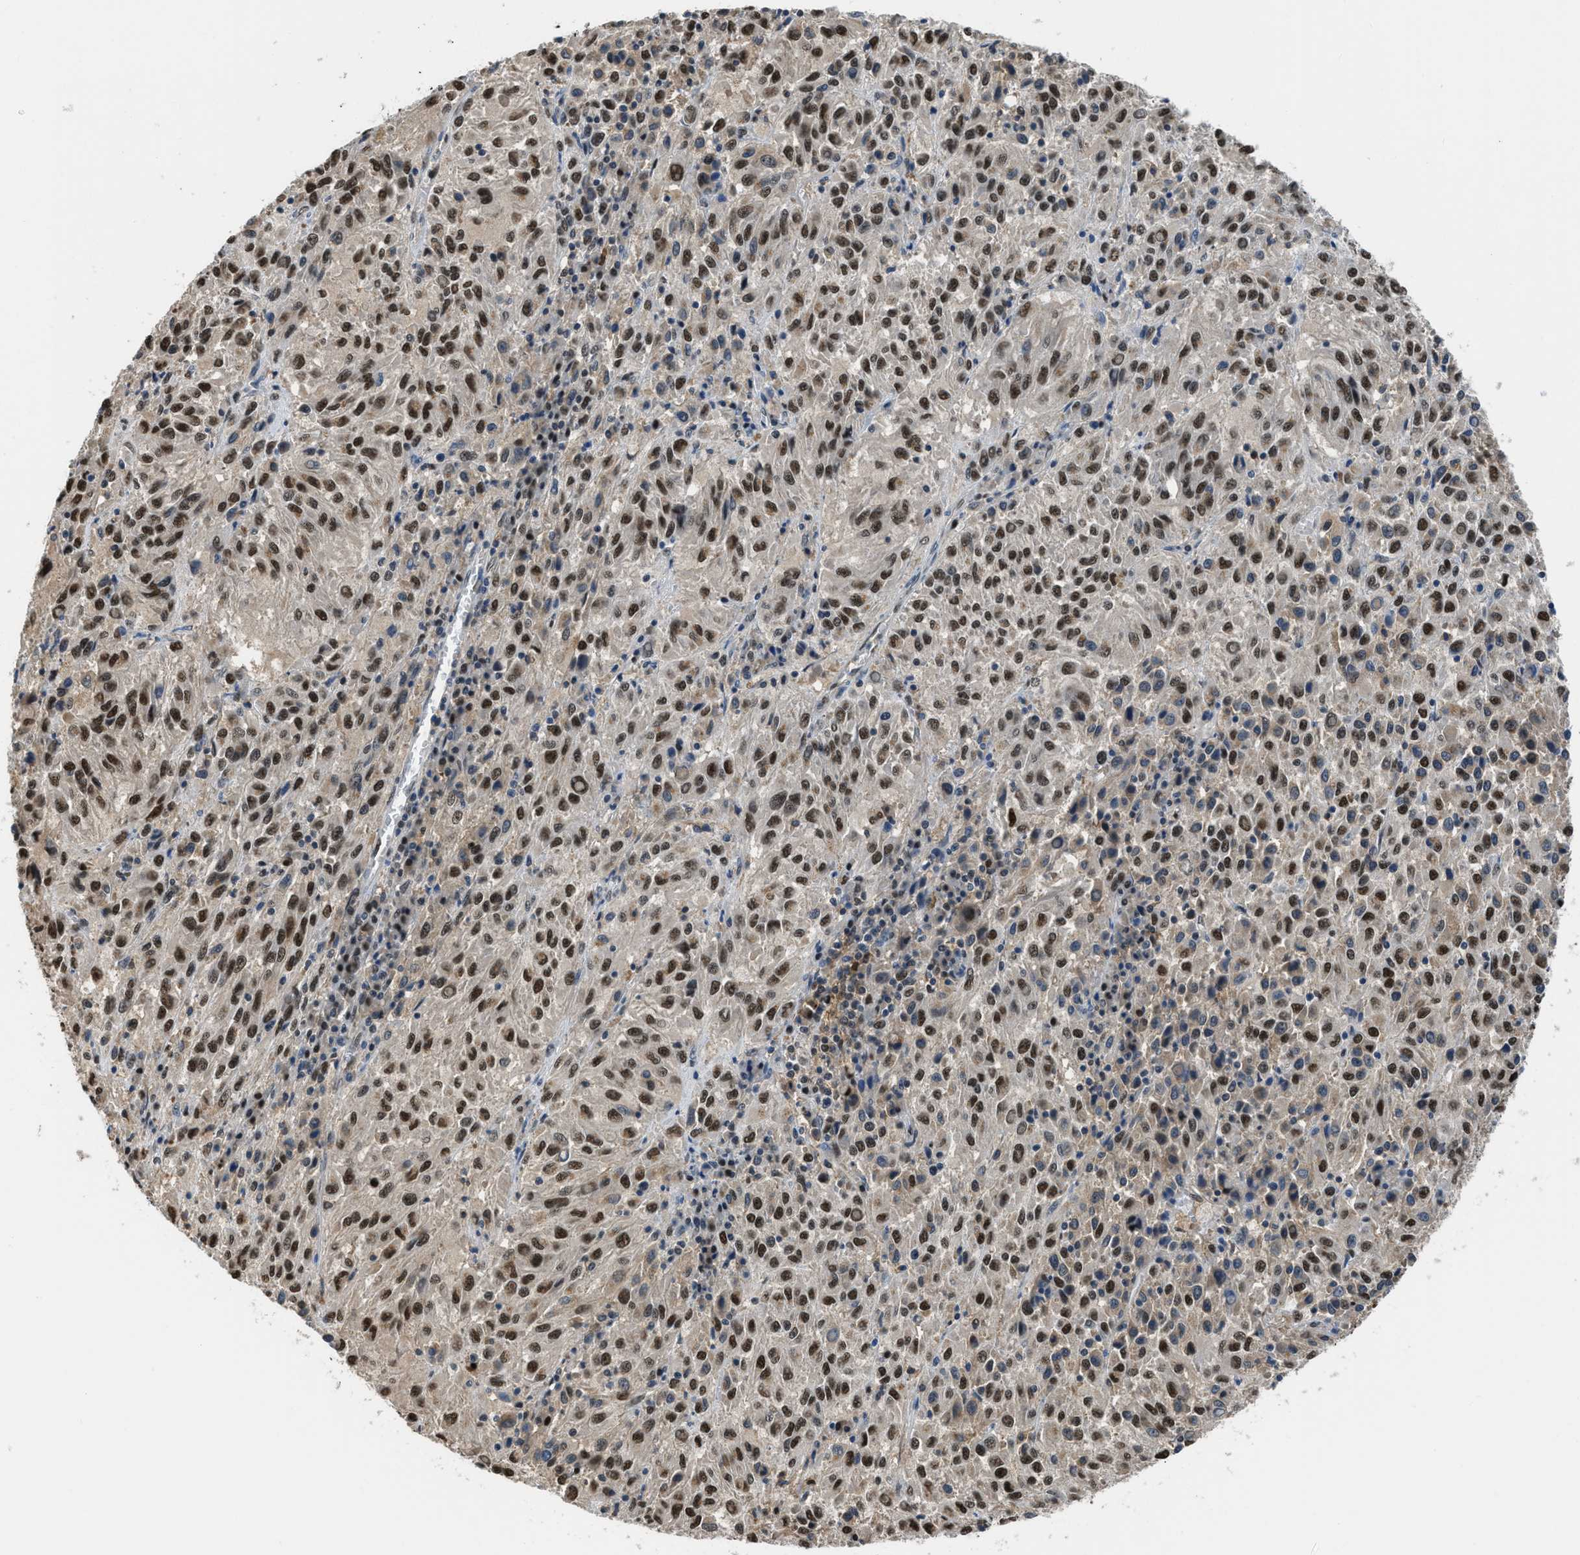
{"staining": {"intensity": "moderate", "quantity": ">75%", "location": "nuclear"}, "tissue": "melanoma", "cell_type": "Tumor cells", "image_type": "cancer", "snomed": [{"axis": "morphology", "description": "Malignant melanoma, Metastatic site"}, {"axis": "topography", "description": "Lung"}], "caption": "An image of human malignant melanoma (metastatic site) stained for a protein displays moderate nuclear brown staining in tumor cells. The protein is shown in brown color, while the nuclei are stained blue.", "gene": "ALX1", "patient": {"sex": "male", "age": 64}}